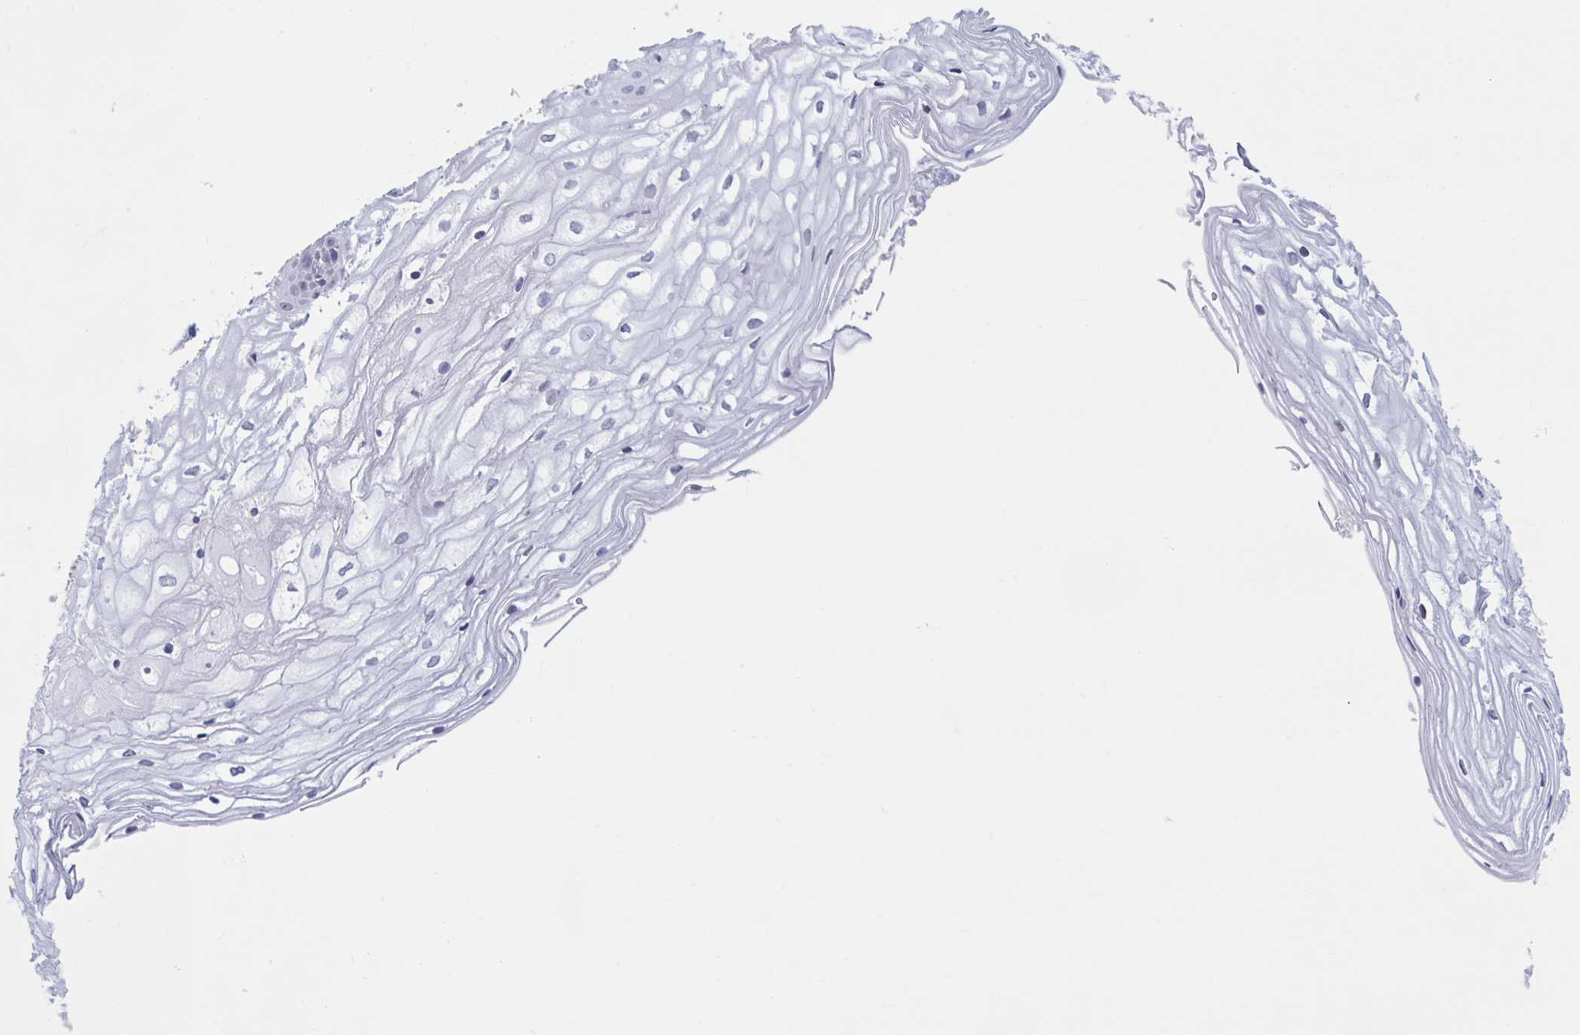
{"staining": {"intensity": "weak", "quantity": "<25%", "location": "nuclear"}, "tissue": "cervix", "cell_type": "Glandular cells", "image_type": "normal", "snomed": [{"axis": "morphology", "description": "Normal tissue, NOS"}, {"axis": "topography", "description": "Cervix"}], "caption": "This is a image of IHC staining of benign cervix, which shows no expression in glandular cells.", "gene": "MSMB", "patient": {"sex": "female", "age": 36}}